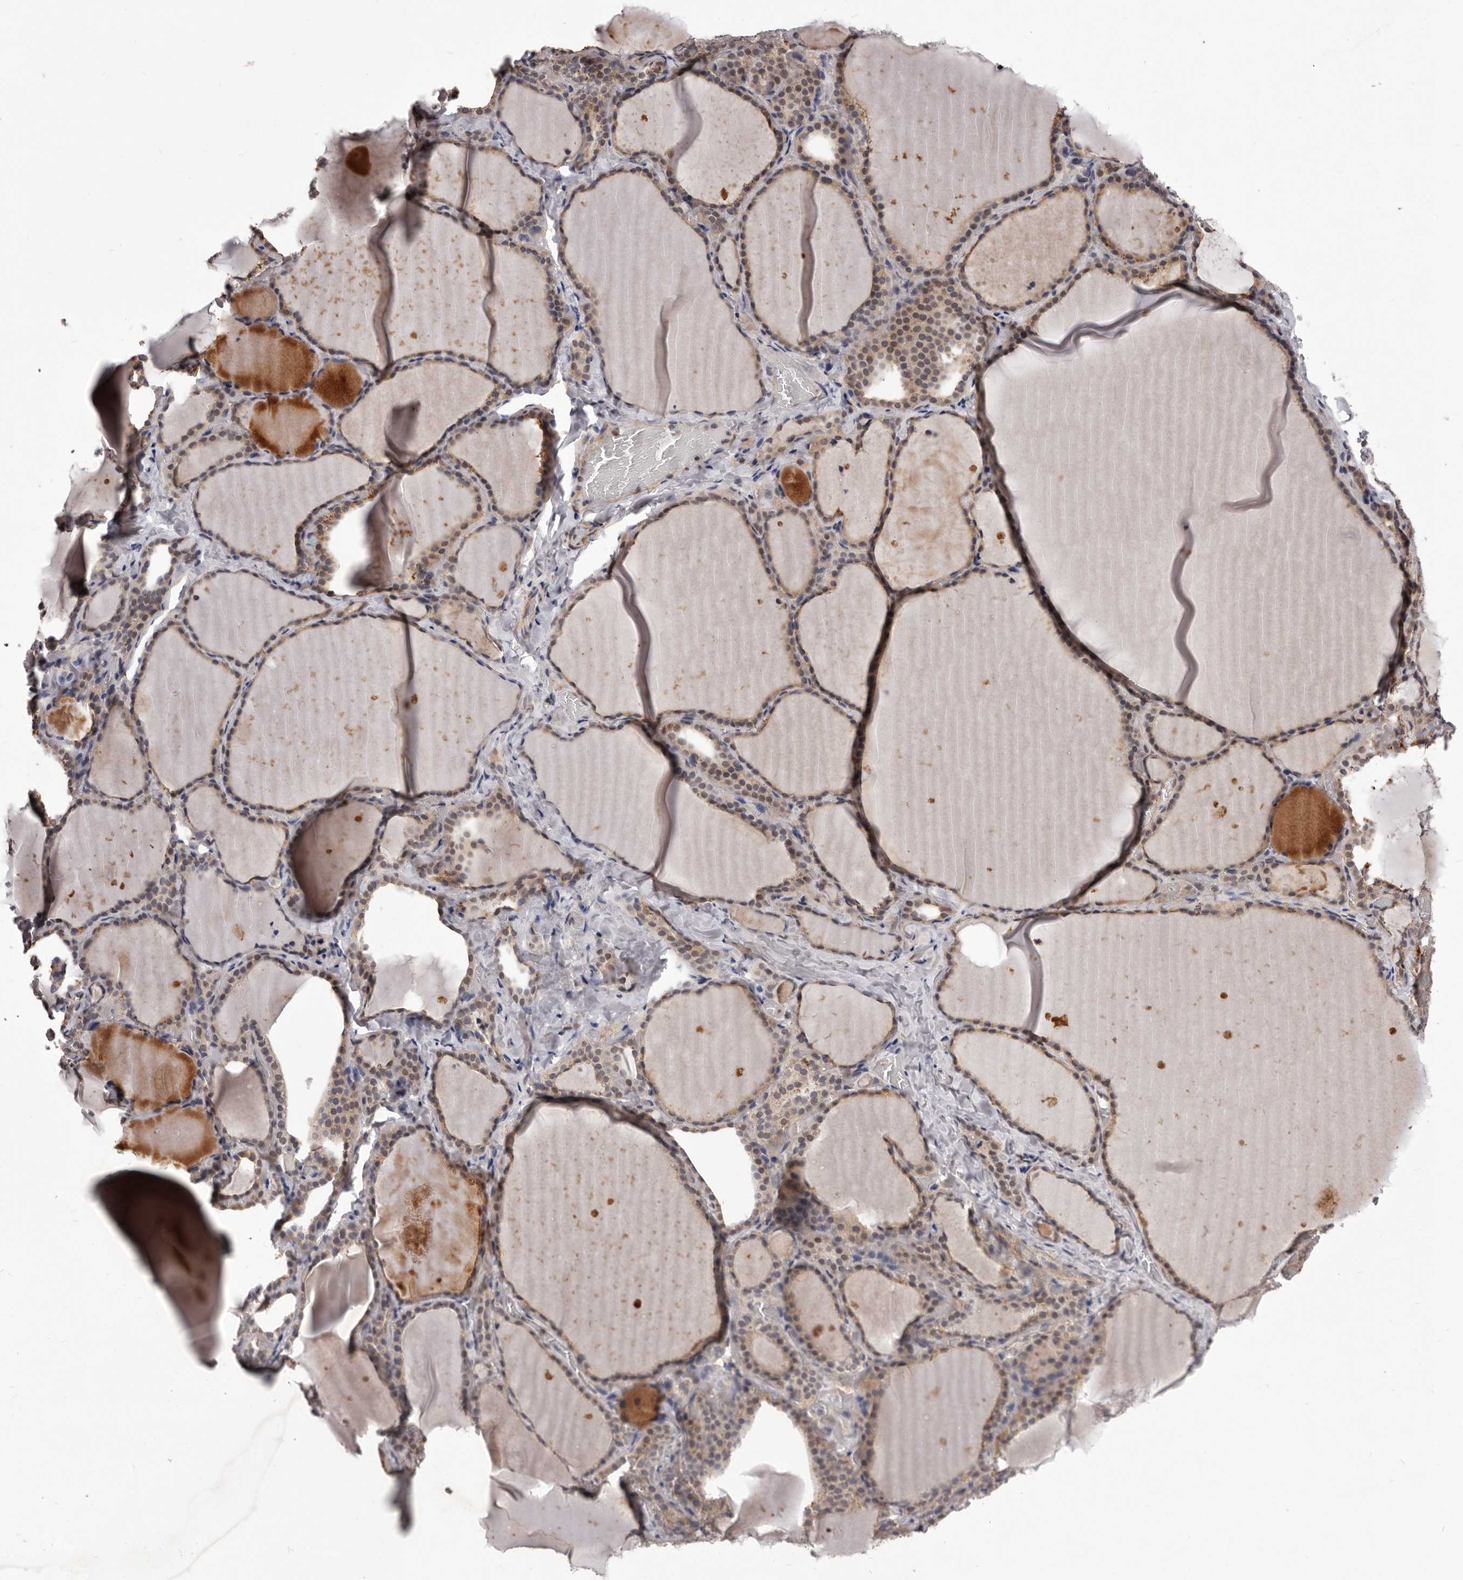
{"staining": {"intensity": "moderate", "quantity": "25%-75%", "location": "cytoplasmic/membranous,nuclear"}, "tissue": "thyroid gland", "cell_type": "Glandular cells", "image_type": "normal", "snomed": [{"axis": "morphology", "description": "Normal tissue, NOS"}, {"axis": "topography", "description": "Thyroid gland"}], "caption": "Immunohistochemistry micrograph of normal thyroid gland: thyroid gland stained using immunohistochemistry (IHC) demonstrates medium levels of moderate protein expression localized specifically in the cytoplasmic/membranous,nuclear of glandular cells, appearing as a cytoplasmic/membranous,nuclear brown color.", "gene": "CELF3", "patient": {"sex": "female", "age": 22}}